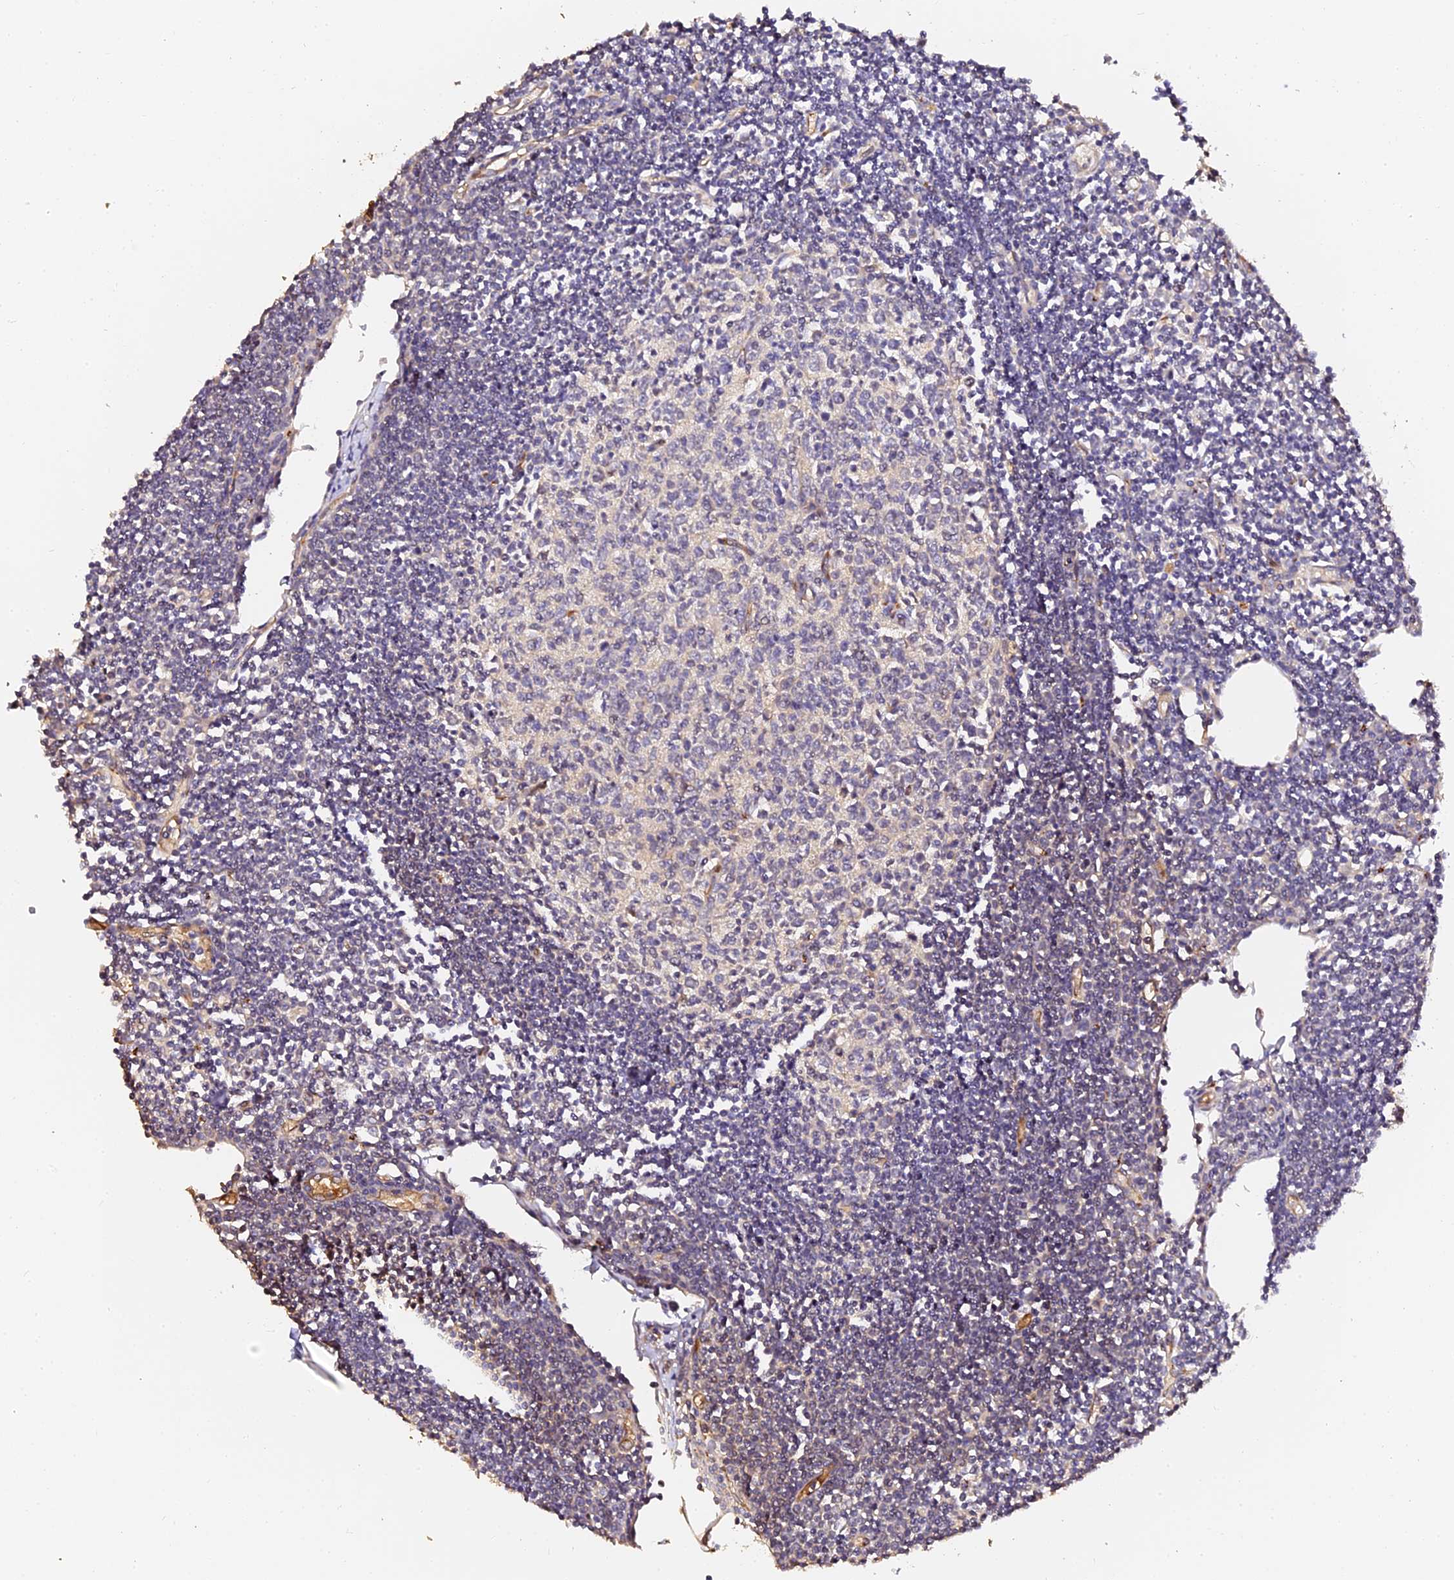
{"staining": {"intensity": "negative", "quantity": "none", "location": "none"}, "tissue": "lymph node", "cell_type": "Germinal center cells", "image_type": "normal", "snomed": [{"axis": "morphology", "description": "Normal tissue, NOS"}, {"axis": "topography", "description": "Lymph node"}], "caption": "Immunohistochemical staining of benign lymph node shows no significant expression in germinal center cells. (Stains: DAB (3,3'-diaminobenzidine) immunohistochemistry (IHC) with hematoxylin counter stain, Microscopy: brightfield microscopy at high magnification).", "gene": "TDO2", "patient": {"sex": "female", "age": 11}}